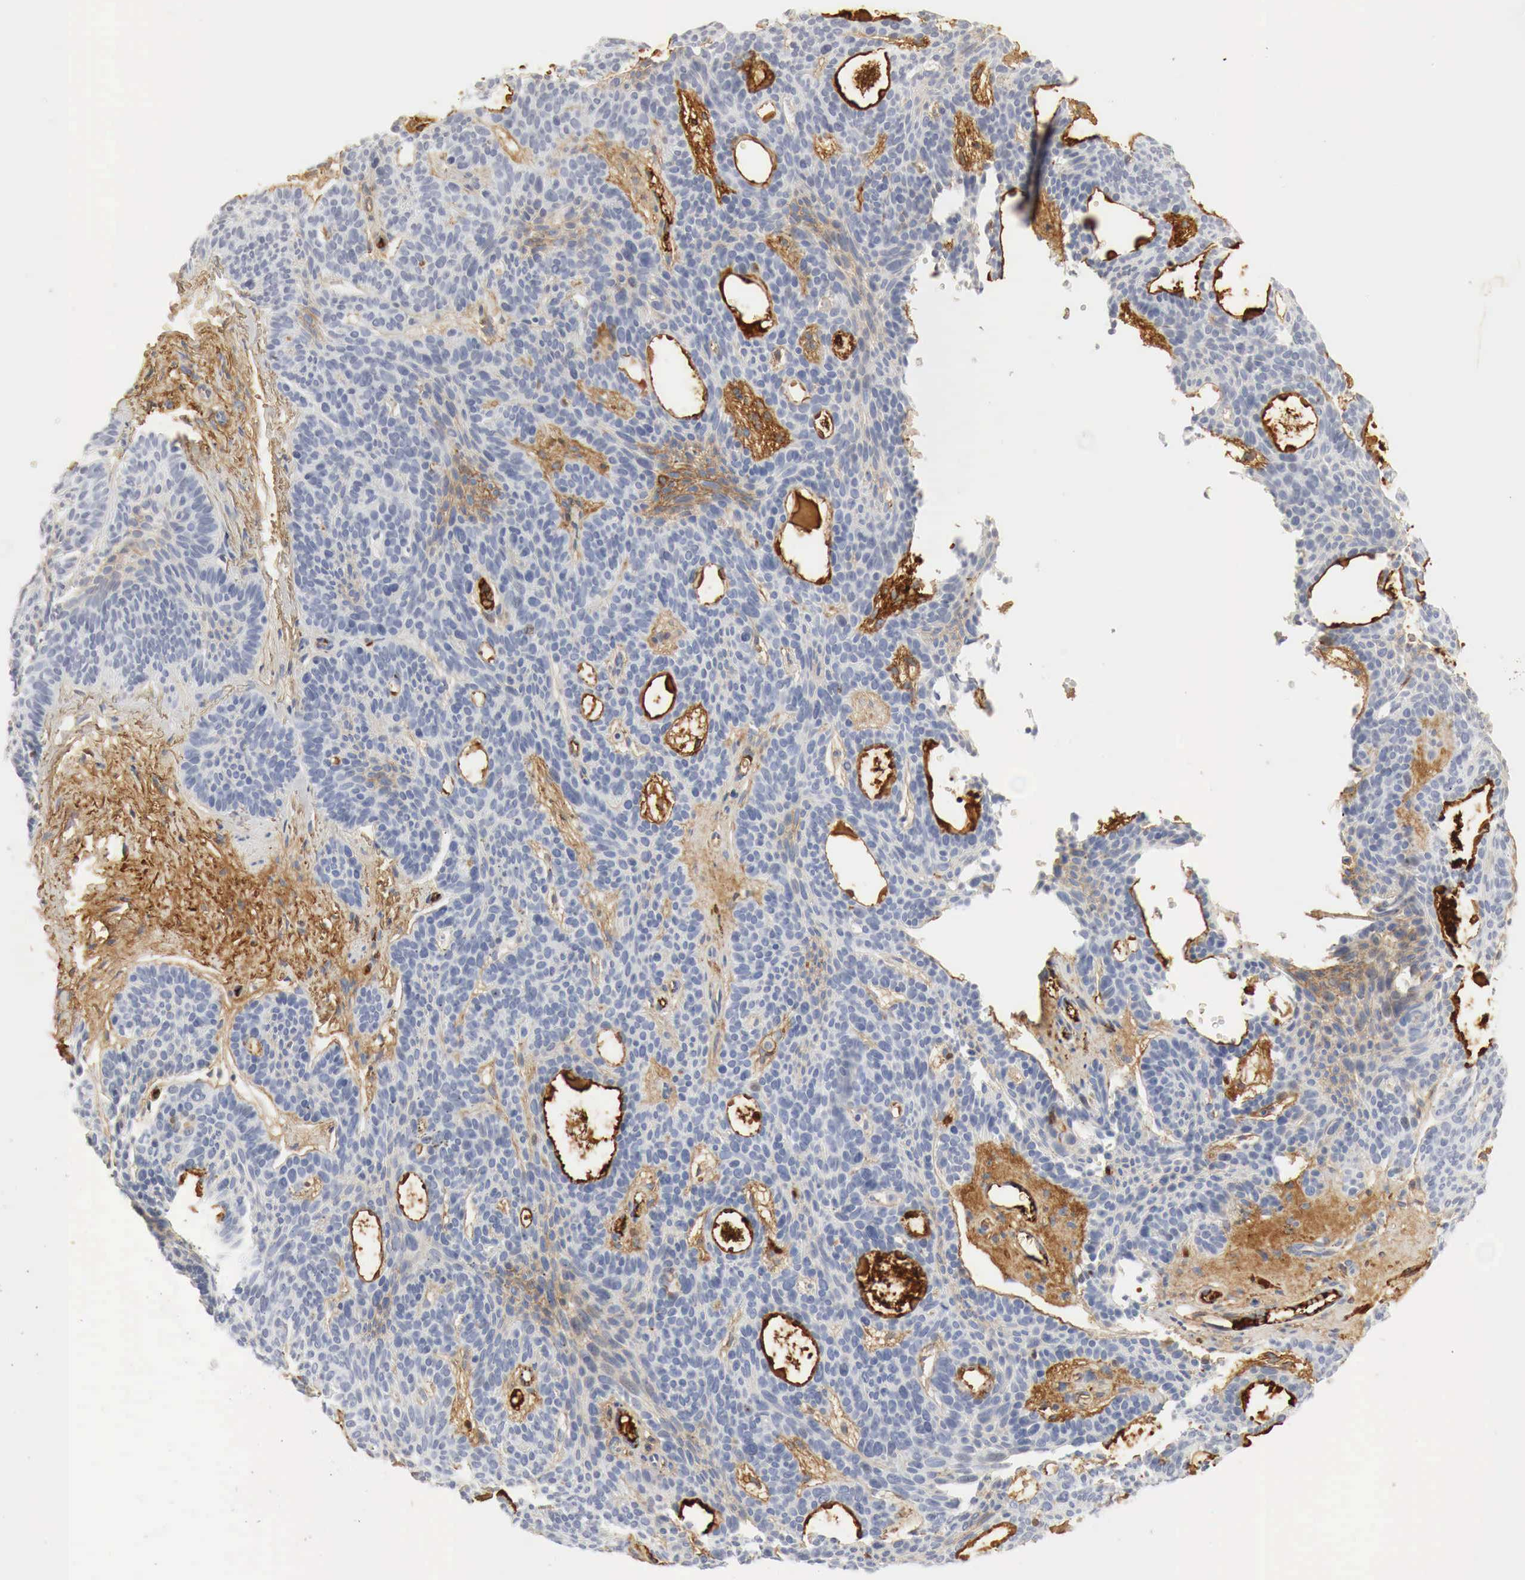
{"staining": {"intensity": "weak", "quantity": "<25%", "location": "cytoplasmic/membranous"}, "tissue": "skin cancer", "cell_type": "Tumor cells", "image_type": "cancer", "snomed": [{"axis": "morphology", "description": "Basal cell carcinoma"}, {"axis": "topography", "description": "Skin"}], "caption": "DAB (3,3'-diaminobenzidine) immunohistochemical staining of skin cancer displays no significant expression in tumor cells.", "gene": "IGLC3", "patient": {"sex": "male", "age": 44}}